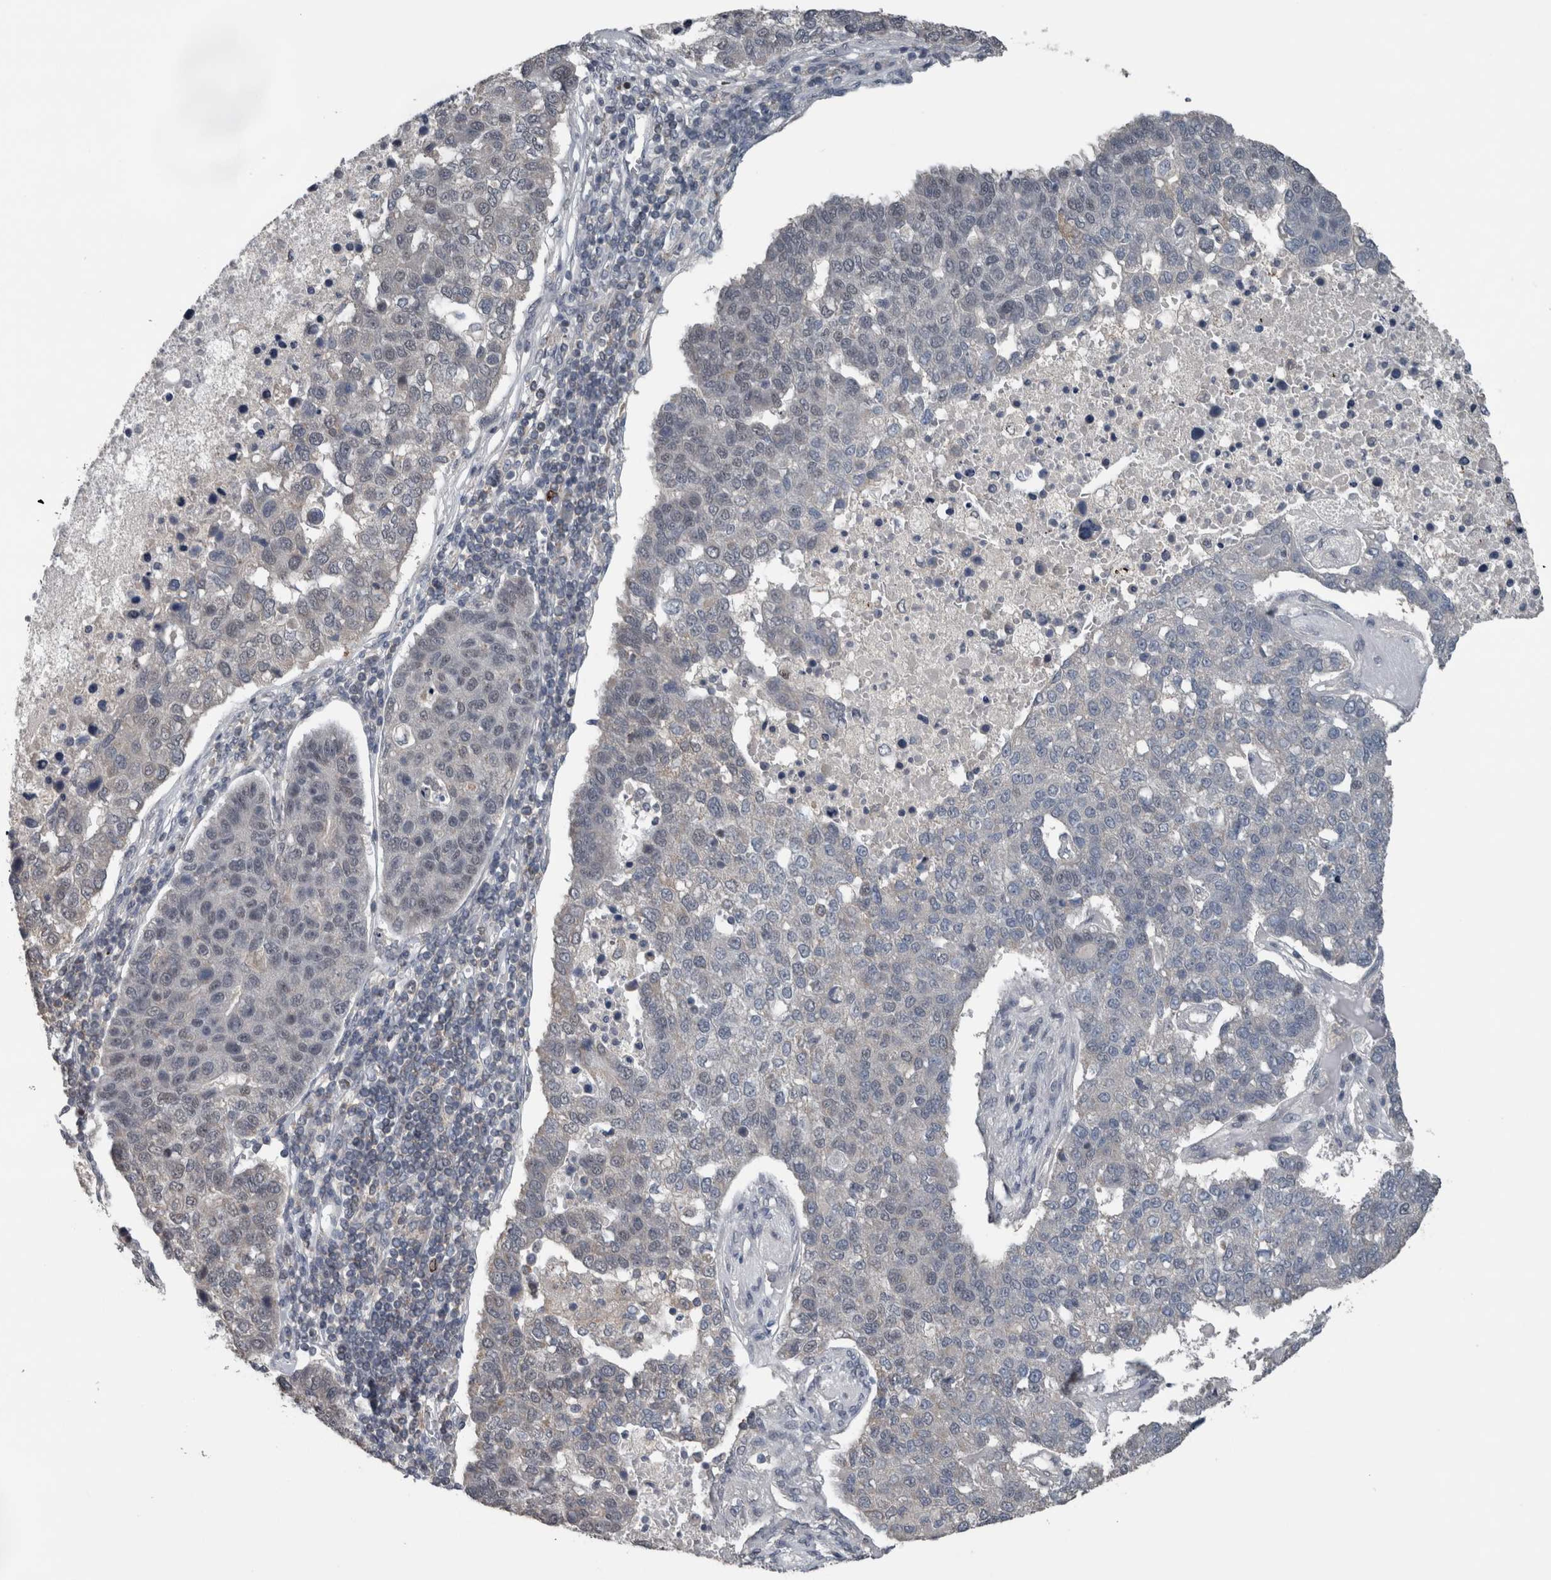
{"staining": {"intensity": "negative", "quantity": "none", "location": "none"}, "tissue": "pancreatic cancer", "cell_type": "Tumor cells", "image_type": "cancer", "snomed": [{"axis": "morphology", "description": "Adenocarcinoma, NOS"}, {"axis": "topography", "description": "Pancreas"}], "caption": "Protein analysis of pancreatic cancer (adenocarcinoma) exhibits no significant staining in tumor cells.", "gene": "ZBTB21", "patient": {"sex": "female", "age": 61}}